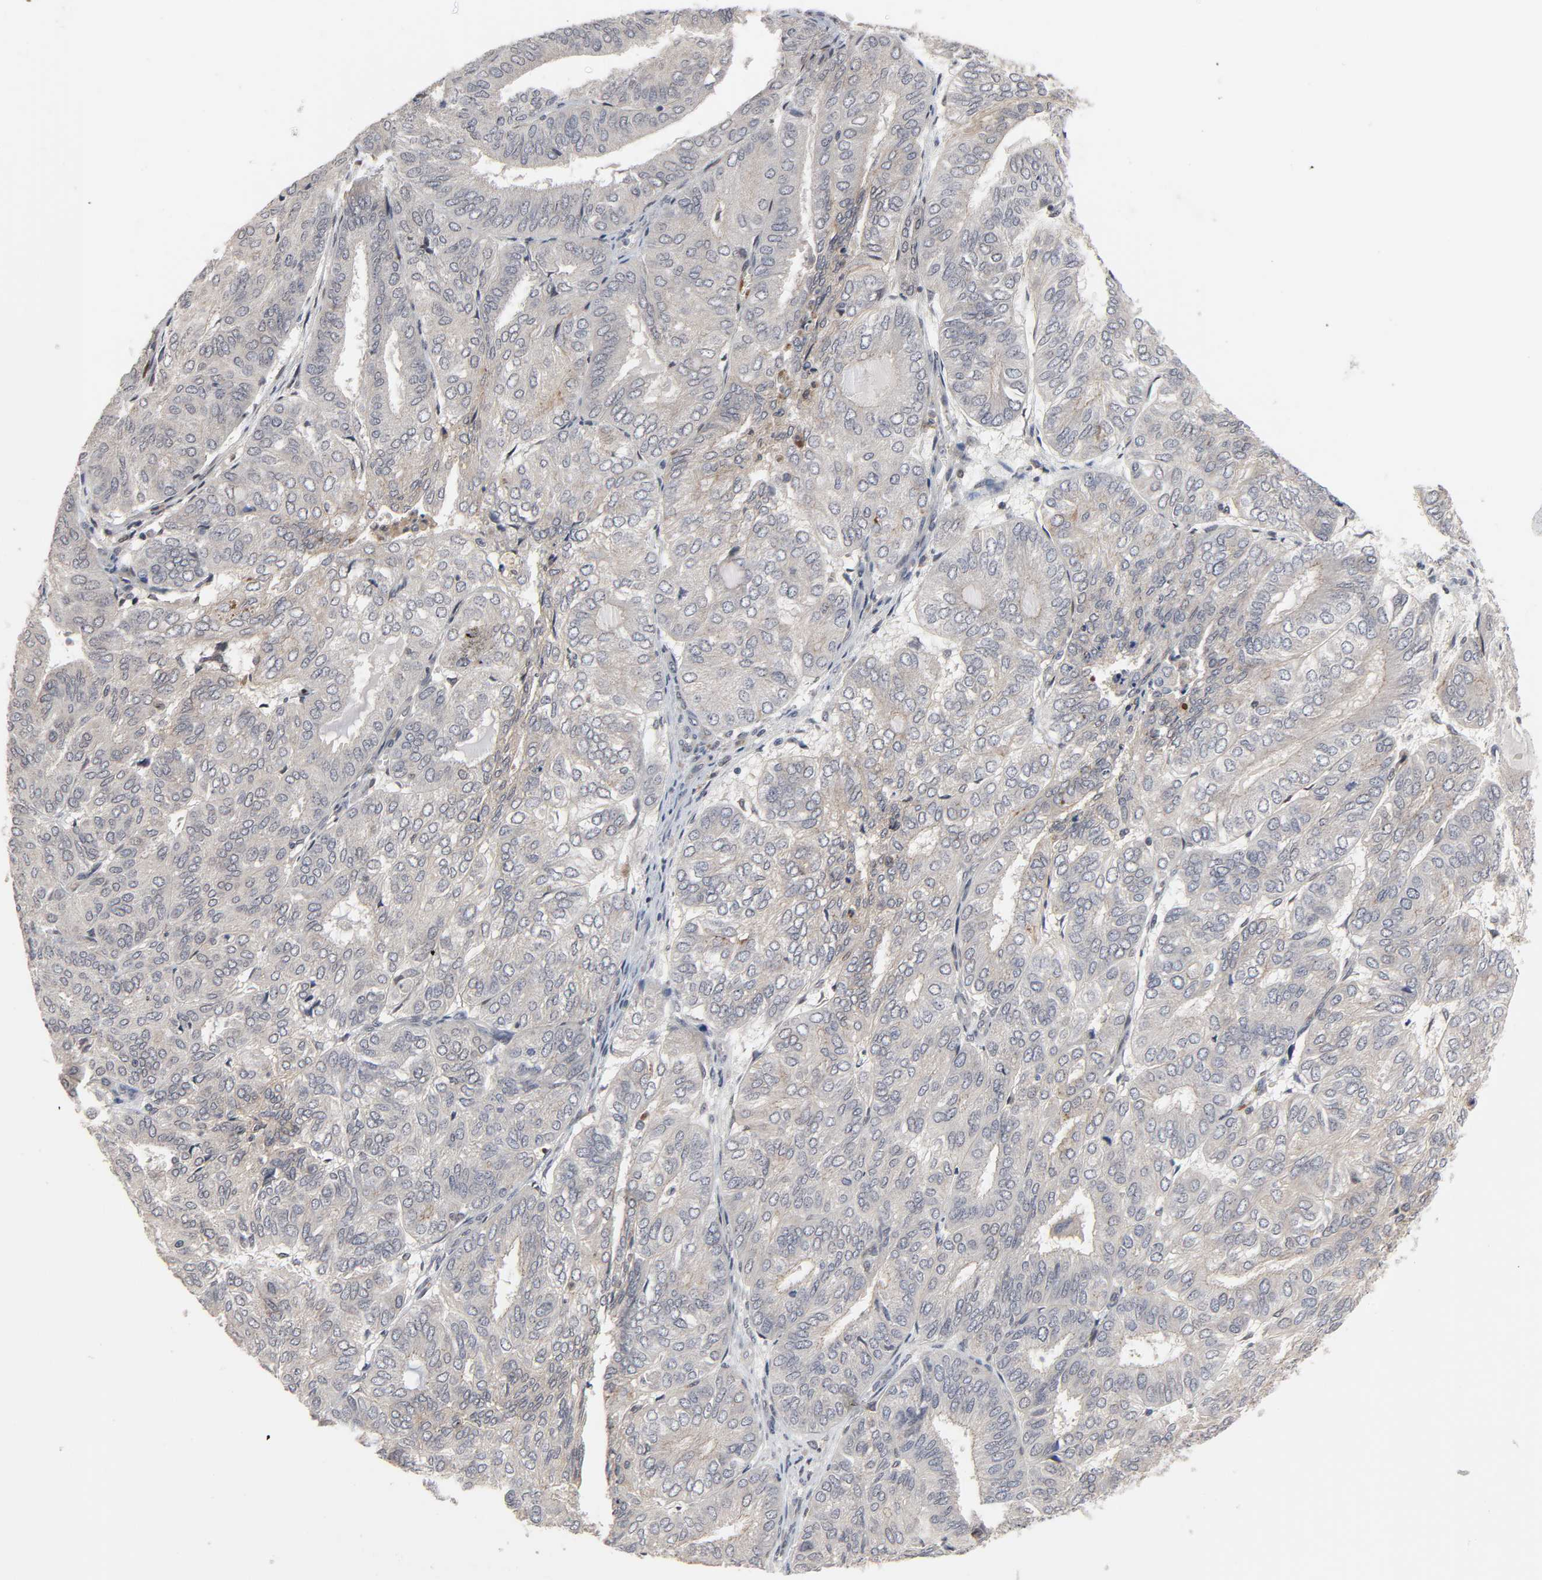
{"staining": {"intensity": "weak", "quantity": ">75%", "location": "cytoplasmic/membranous"}, "tissue": "endometrial cancer", "cell_type": "Tumor cells", "image_type": "cancer", "snomed": [{"axis": "morphology", "description": "Adenocarcinoma, NOS"}, {"axis": "topography", "description": "Uterus"}], "caption": "This image shows endometrial cancer stained with IHC to label a protein in brown. The cytoplasmic/membranous of tumor cells show weak positivity for the protein. Nuclei are counter-stained blue.", "gene": "CCDC175", "patient": {"sex": "female", "age": 60}}